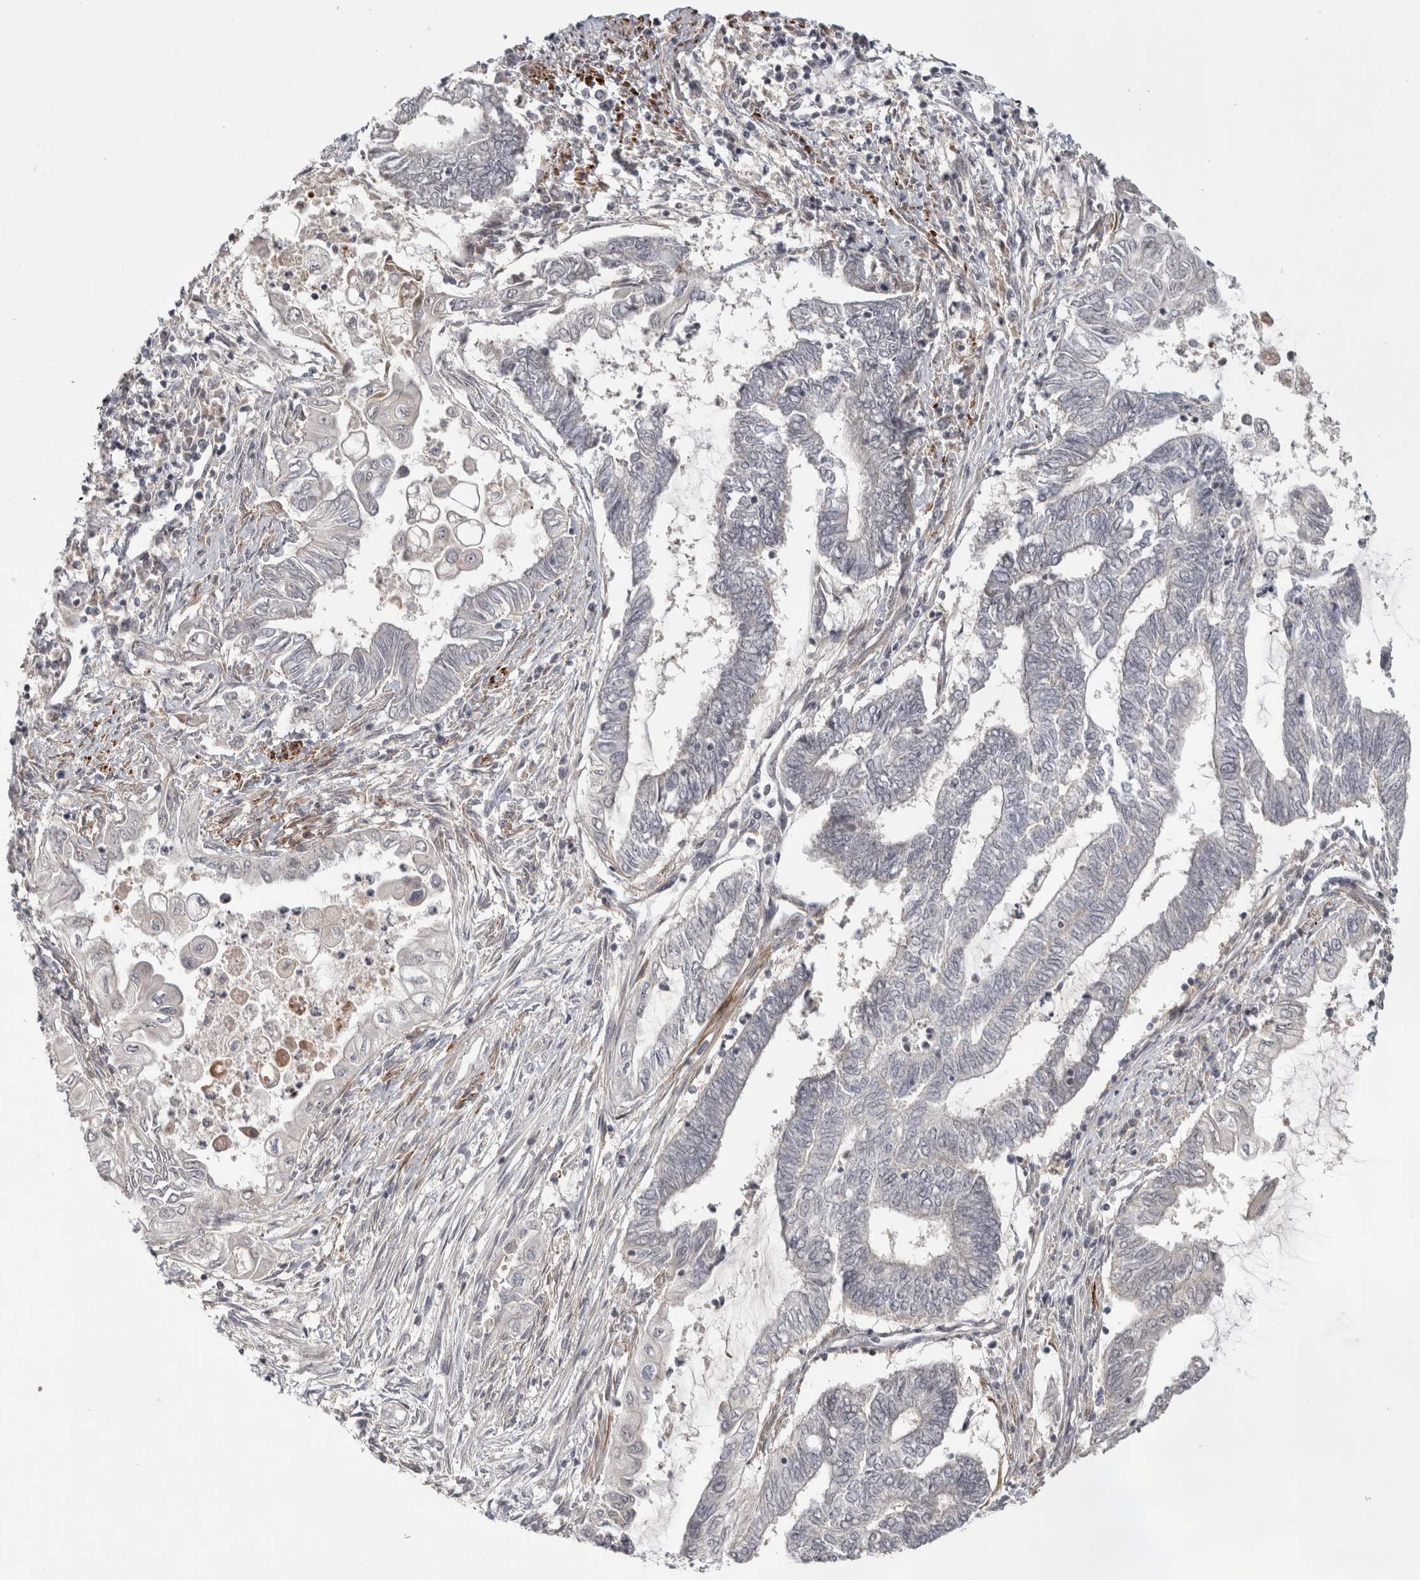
{"staining": {"intensity": "negative", "quantity": "none", "location": "none"}, "tissue": "endometrial cancer", "cell_type": "Tumor cells", "image_type": "cancer", "snomed": [{"axis": "morphology", "description": "Adenocarcinoma, NOS"}, {"axis": "topography", "description": "Uterus"}, {"axis": "topography", "description": "Endometrium"}], "caption": "Human adenocarcinoma (endometrial) stained for a protein using immunohistochemistry (IHC) shows no staining in tumor cells.", "gene": "ZNF318", "patient": {"sex": "female", "age": 70}}